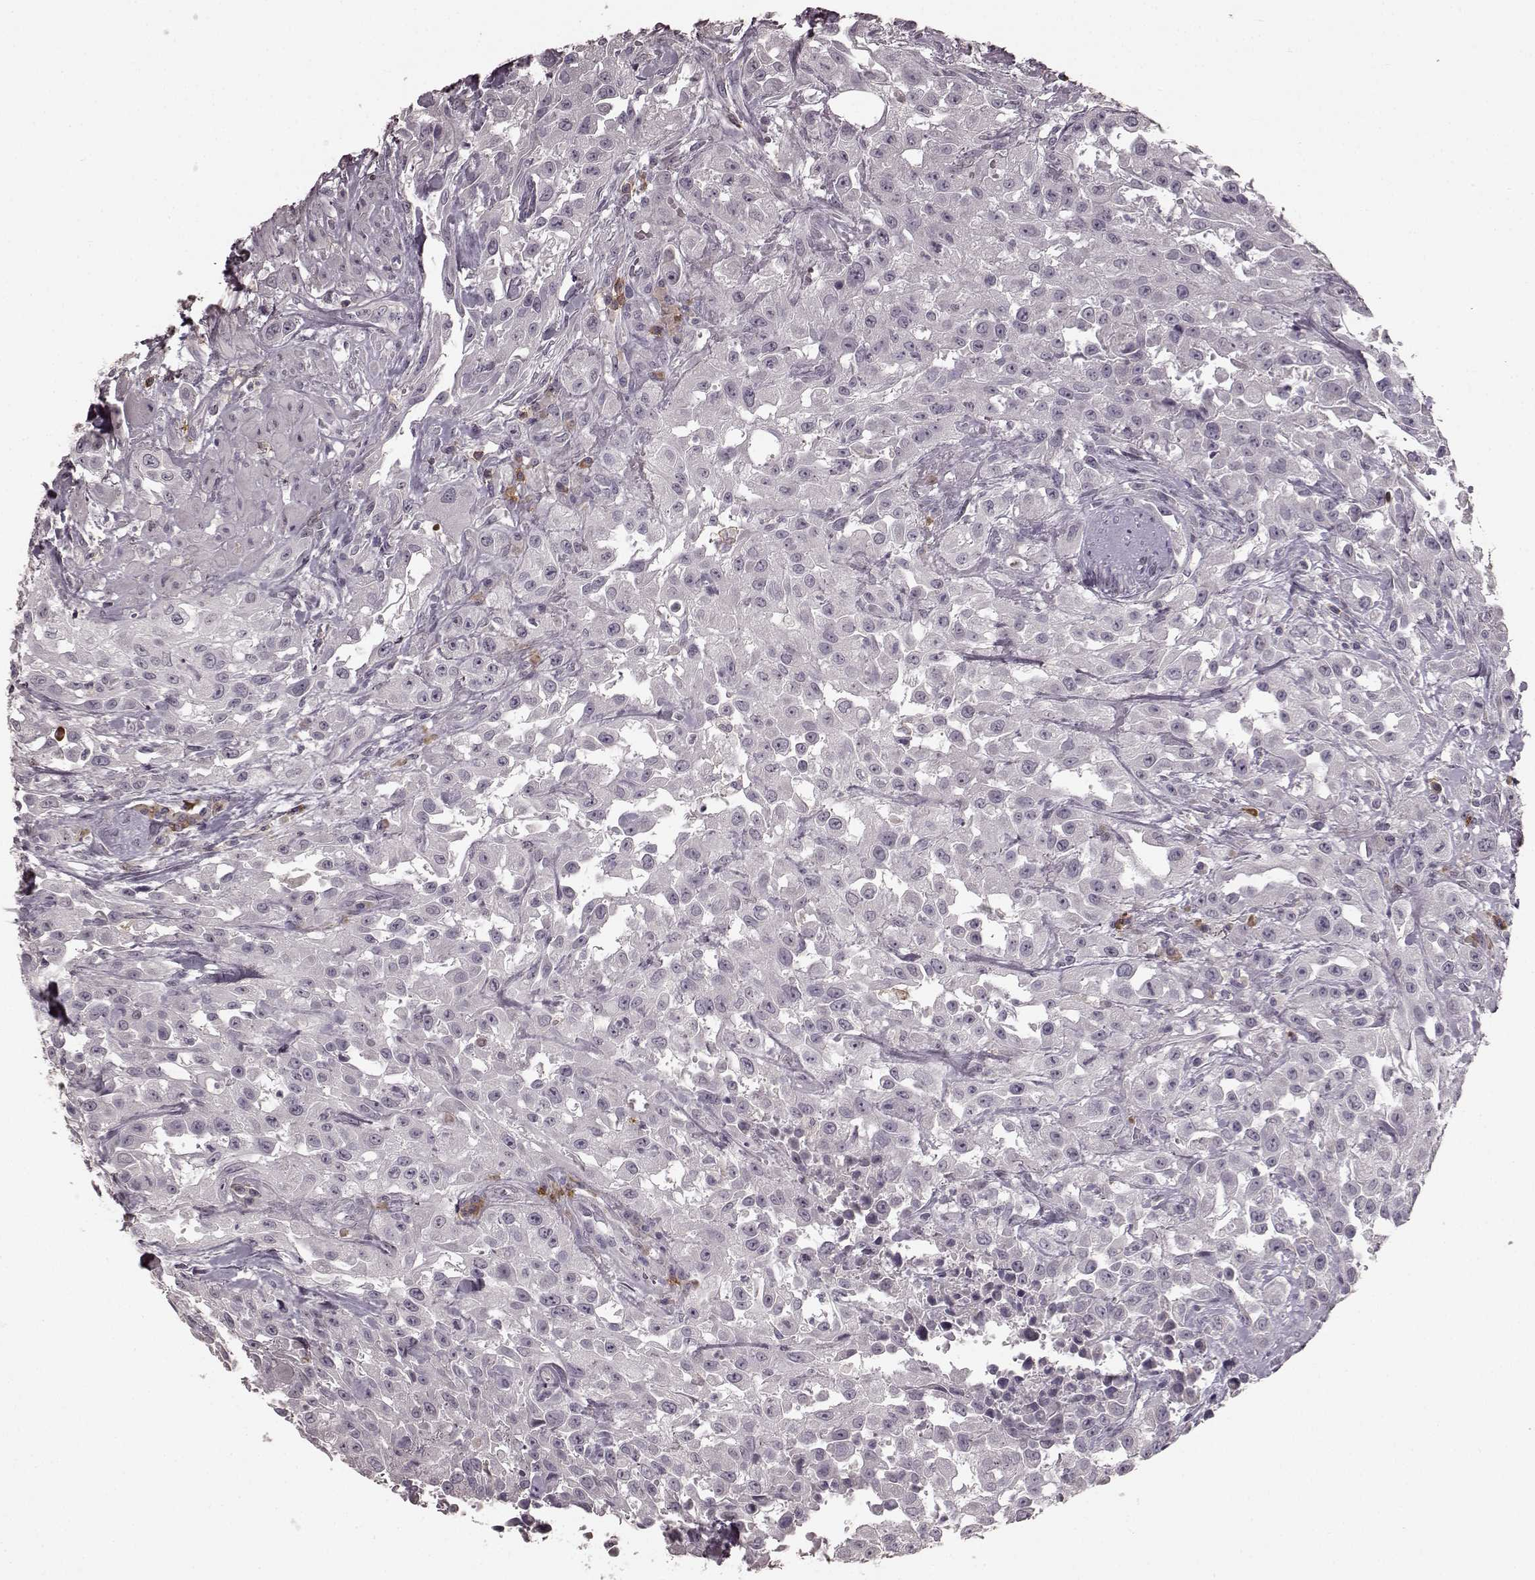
{"staining": {"intensity": "negative", "quantity": "none", "location": "none"}, "tissue": "urothelial cancer", "cell_type": "Tumor cells", "image_type": "cancer", "snomed": [{"axis": "morphology", "description": "Urothelial carcinoma, High grade"}, {"axis": "topography", "description": "Urinary bladder"}], "caption": "Urothelial cancer was stained to show a protein in brown. There is no significant positivity in tumor cells.", "gene": "CD28", "patient": {"sex": "male", "age": 79}}